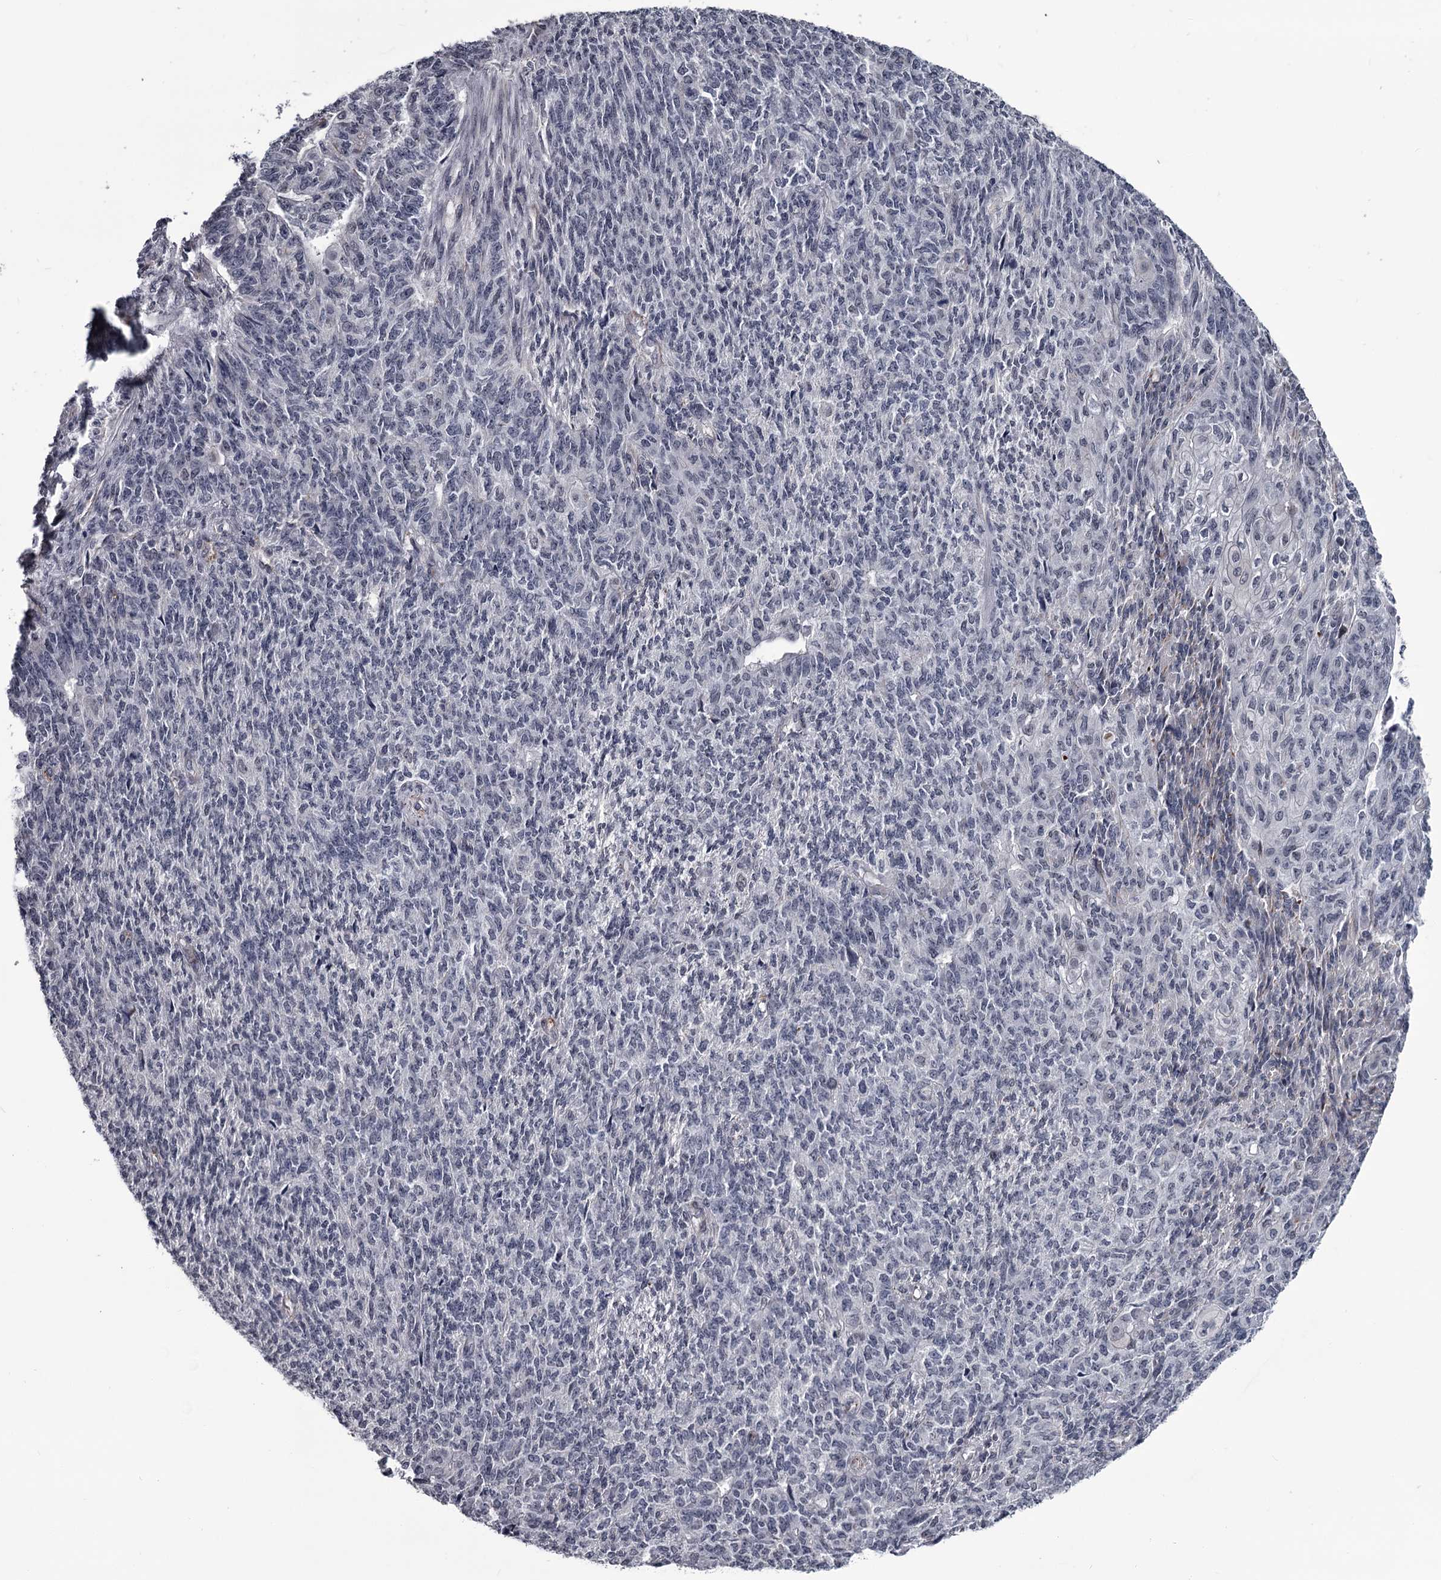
{"staining": {"intensity": "negative", "quantity": "none", "location": "none"}, "tissue": "endometrial cancer", "cell_type": "Tumor cells", "image_type": "cancer", "snomed": [{"axis": "morphology", "description": "Adenocarcinoma, NOS"}, {"axis": "topography", "description": "Endometrium"}], "caption": "Endometrial adenocarcinoma was stained to show a protein in brown. There is no significant positivity in tumor cells.", "gene": "PRPF40B", "patient": {"sex": "female", "age": 32}}